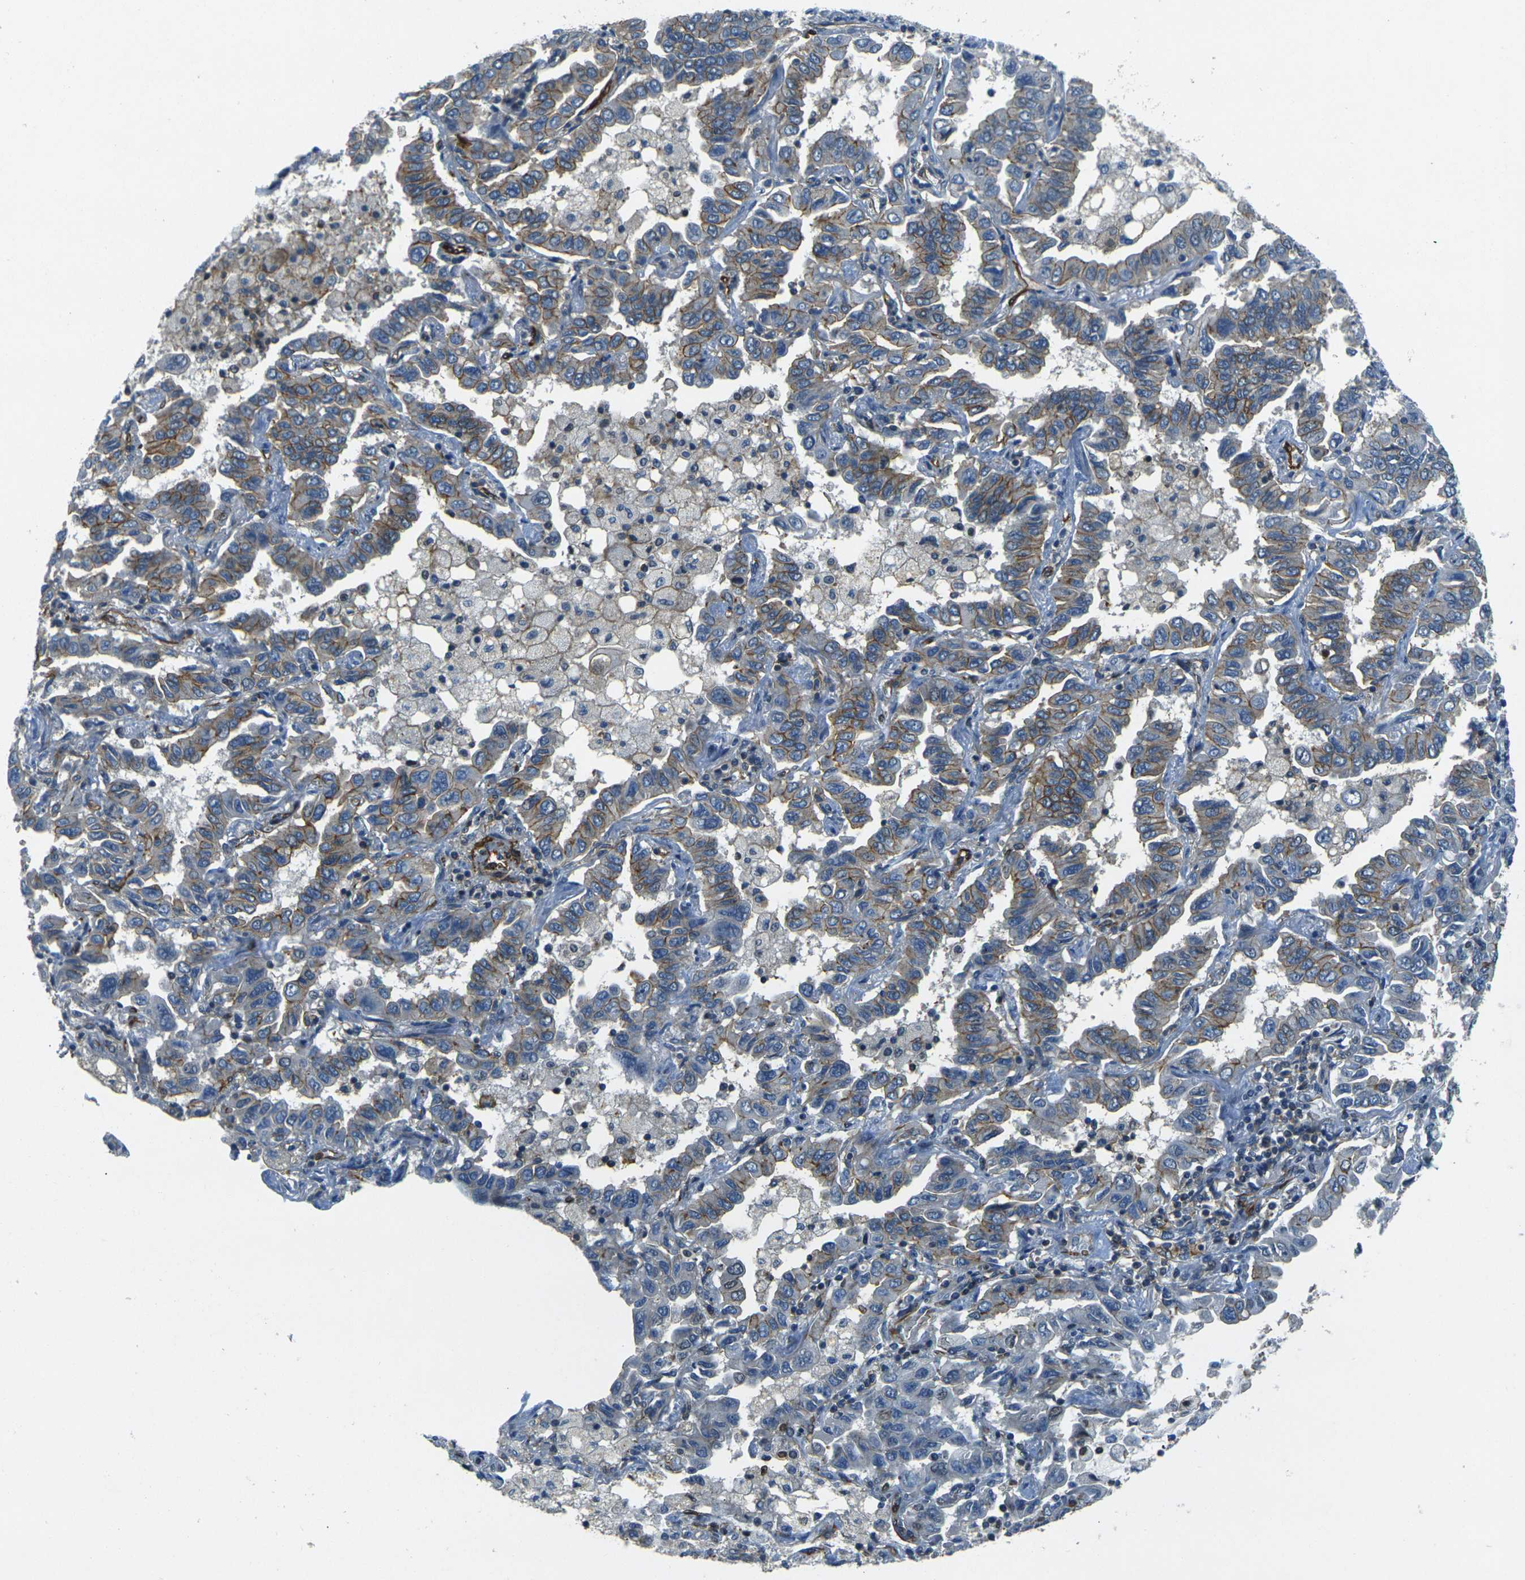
{"staining": {"intensity": "moderate", "quantity": "25%-75%", "location": "cytoplasmic/membranous"}, "tissue": "lung cancer", "cell_type": "Tumor cells", "image_type": "cancer", "snomed": [{"axis": "morphology", "description": "Adenocarcinoma, NOS"}, {"axis": "topography", "description": "Lung"}], "caption": "Immunohistochemistry (IHC) (DAB) staining of human lung adenocarcinoma reveals moderate cytoplasmic/membranous protein expression in approximately 25%-75% of tumor cells.", "gene": "EPHA7", "patient": {"sex": "male", "age": 64}}